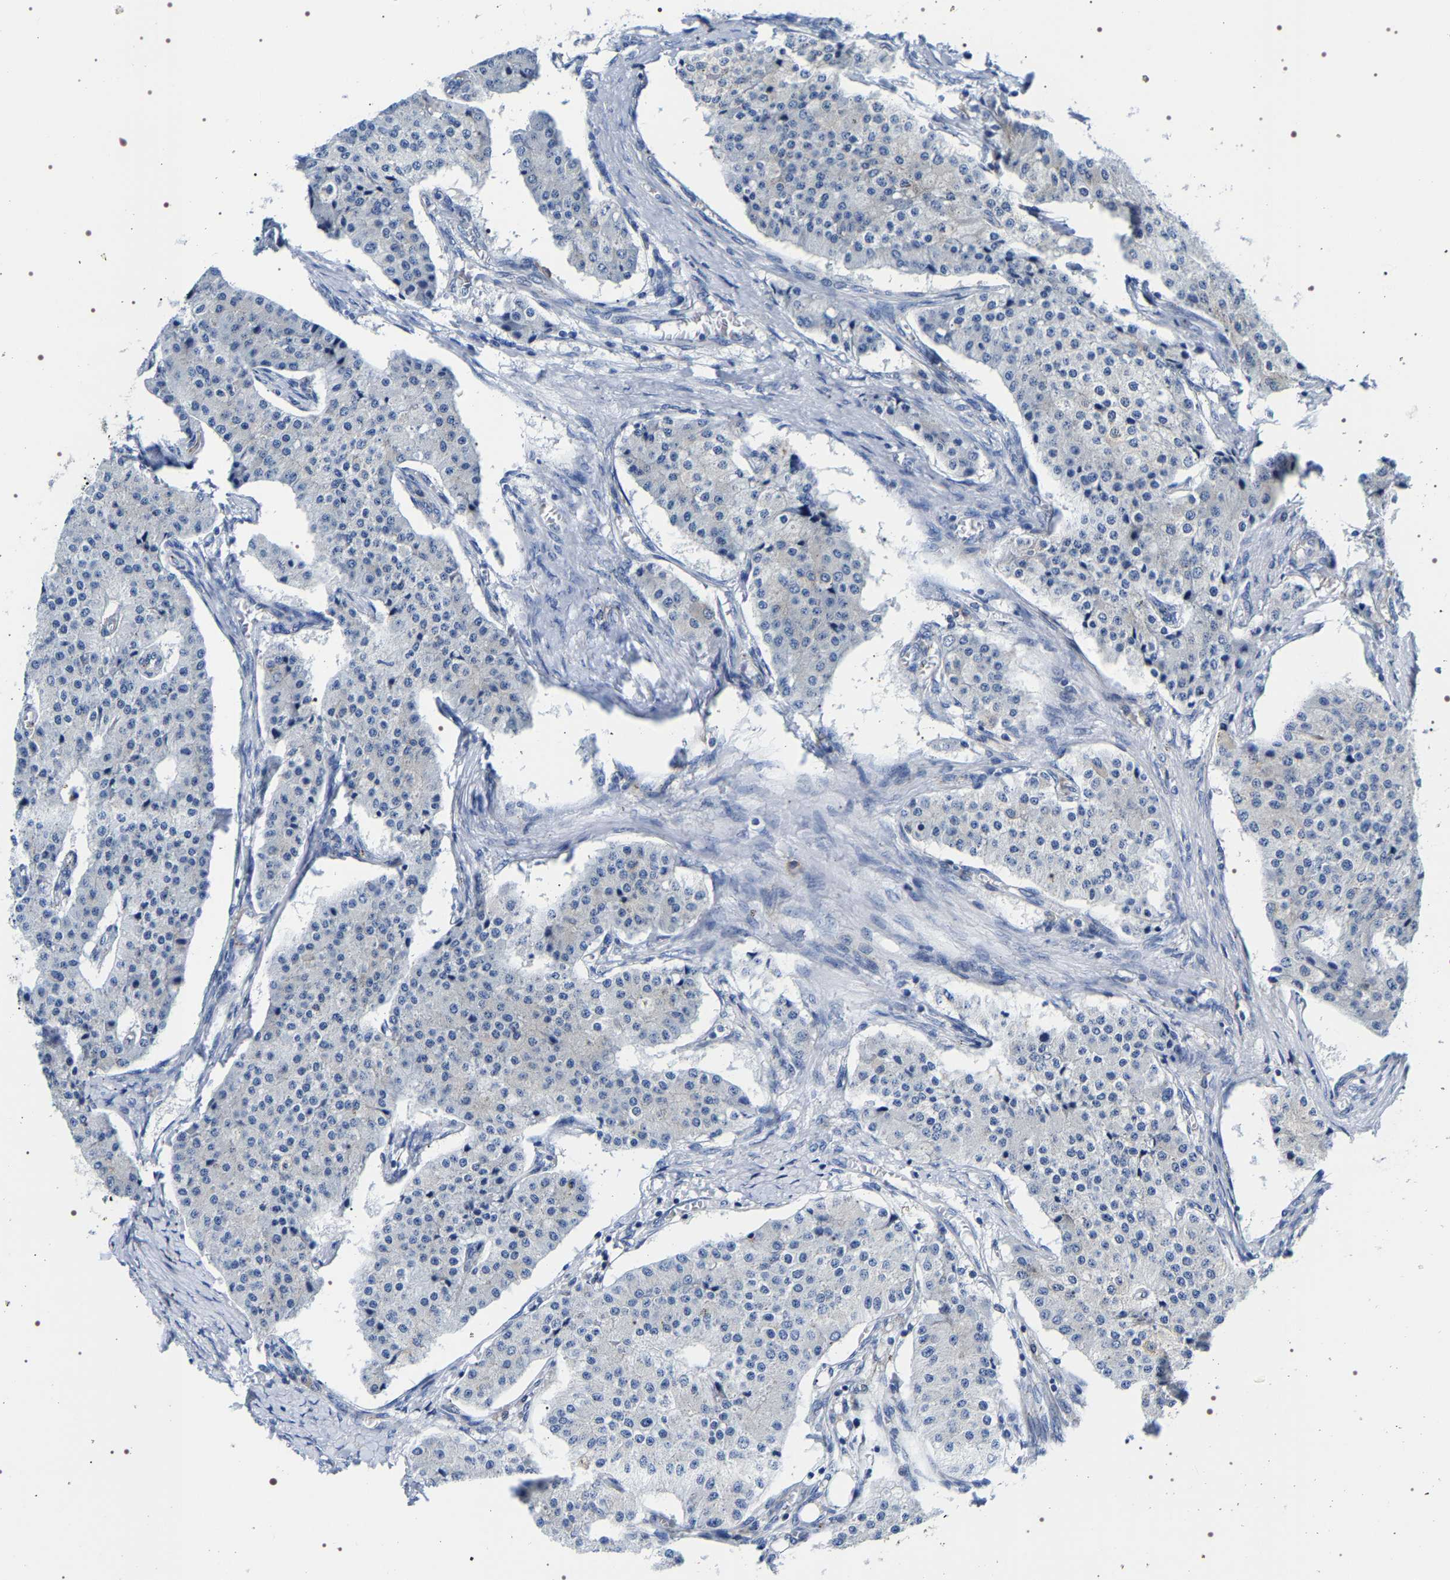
{"staining": {"intensity": "negative", "quantity": "none", "location": "none"}, "tissue": "carcinoid", "cell_type": "Tumor cells", "image_type": "cancer", "snomed": [{"axis": "morphology", "description": "Carcinoid, malignant, NOS"}, {"axis": "topography", "description": "Colon"}], "caption": "Human carcinoid stained for a protein using immunohistochemistry (IHC) exhibits no positivity in tumor cells.", "gene": "SQLE", "patient": {"sex": "female", "age": 52}}